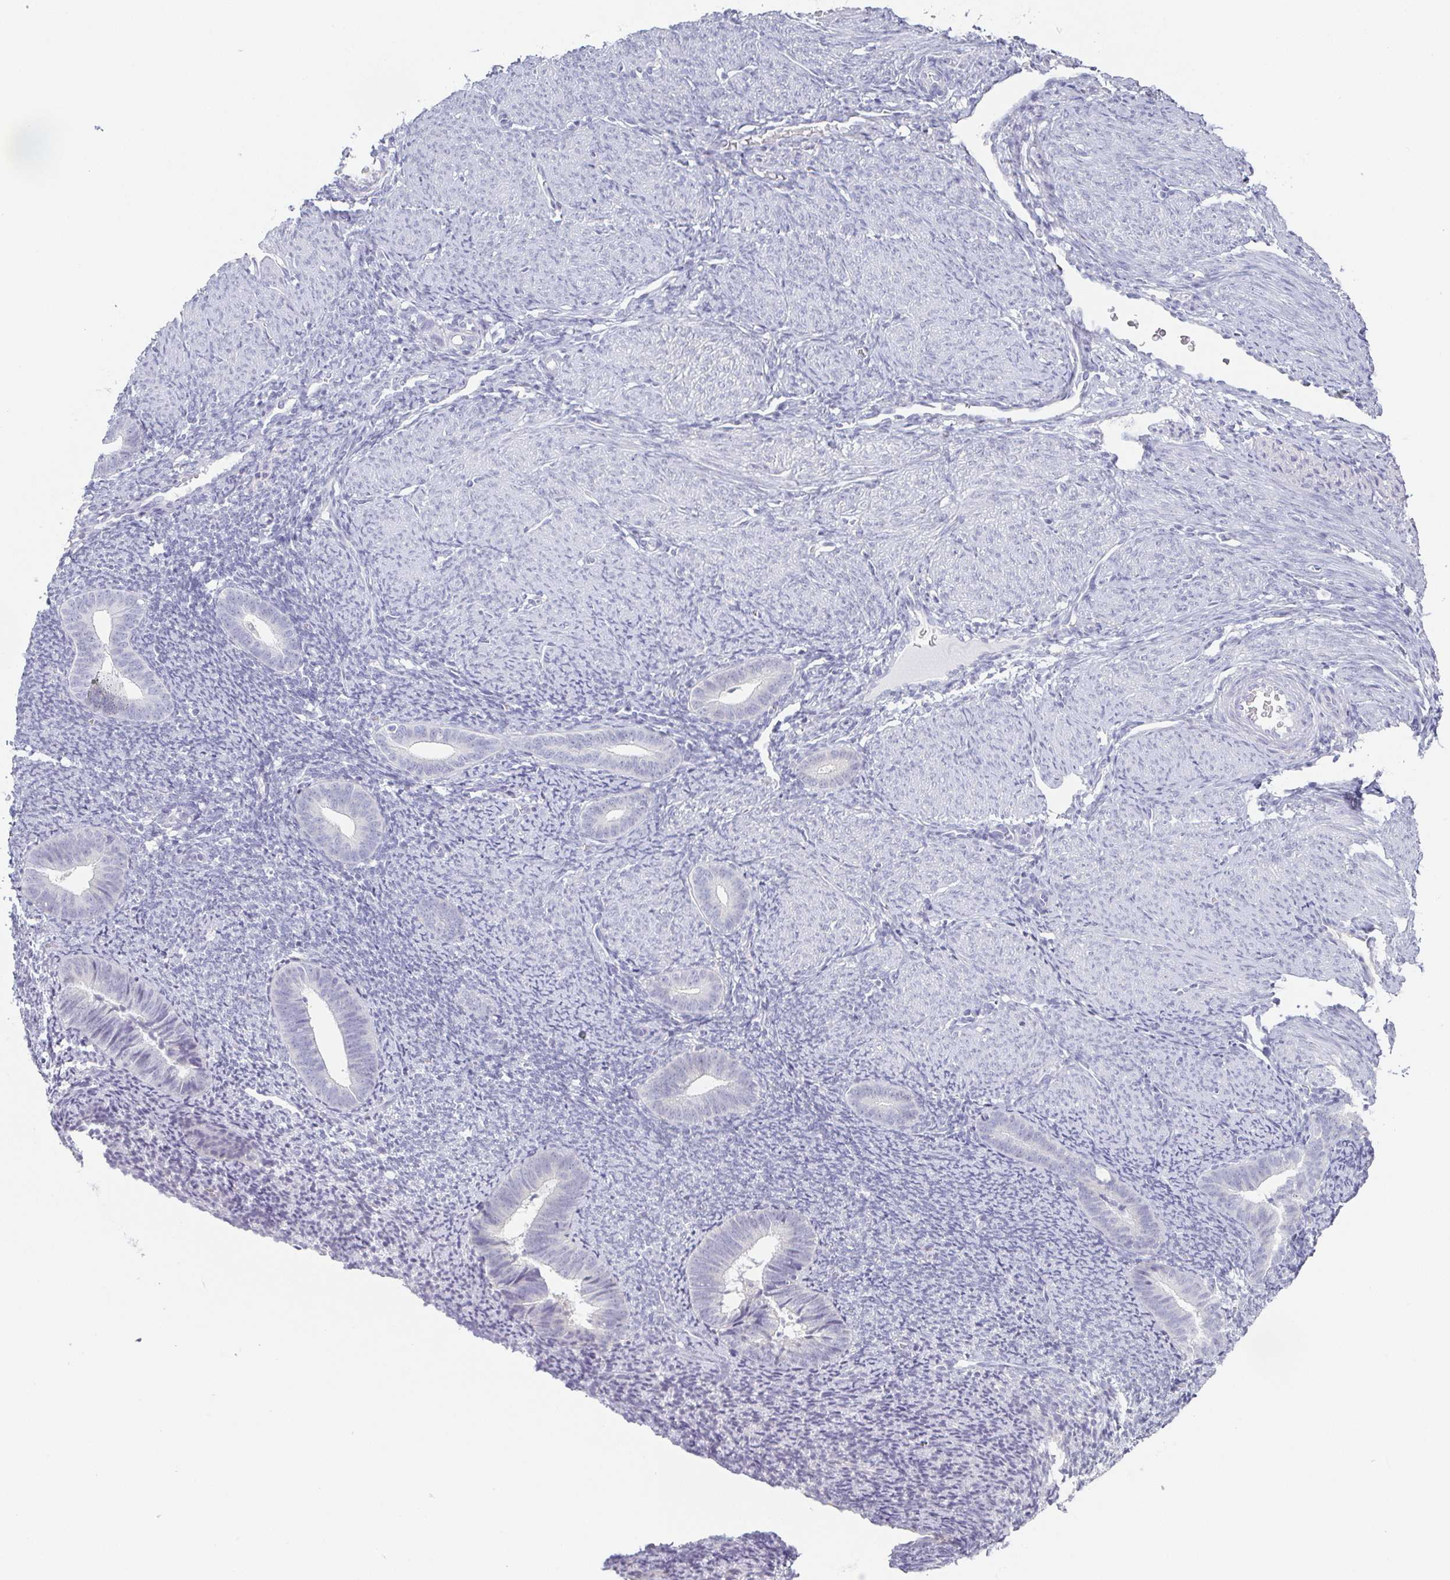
{"staining": {"intensity": "negative", "quantity": "none", "location": "none"}, "tissue": "endometrium", "cell_type": "Cells in endometrial stroma", "image_type": "normal", "snomed": [{"axis": "morphology", "description": "Normal tissue, NOS"}, {"axis": "topography", "description": "Endometrium"}], "caption": "The immunohistochemistry photomicrograph has no significant staining in cells in endometrial stroma of endometrium. (Brightfield microscopy of DAB (3,3'-diaminobenzidine) IHC at high magnification).", "gene": "PRR27", "patient": {"sex": "female", "age": 39}}